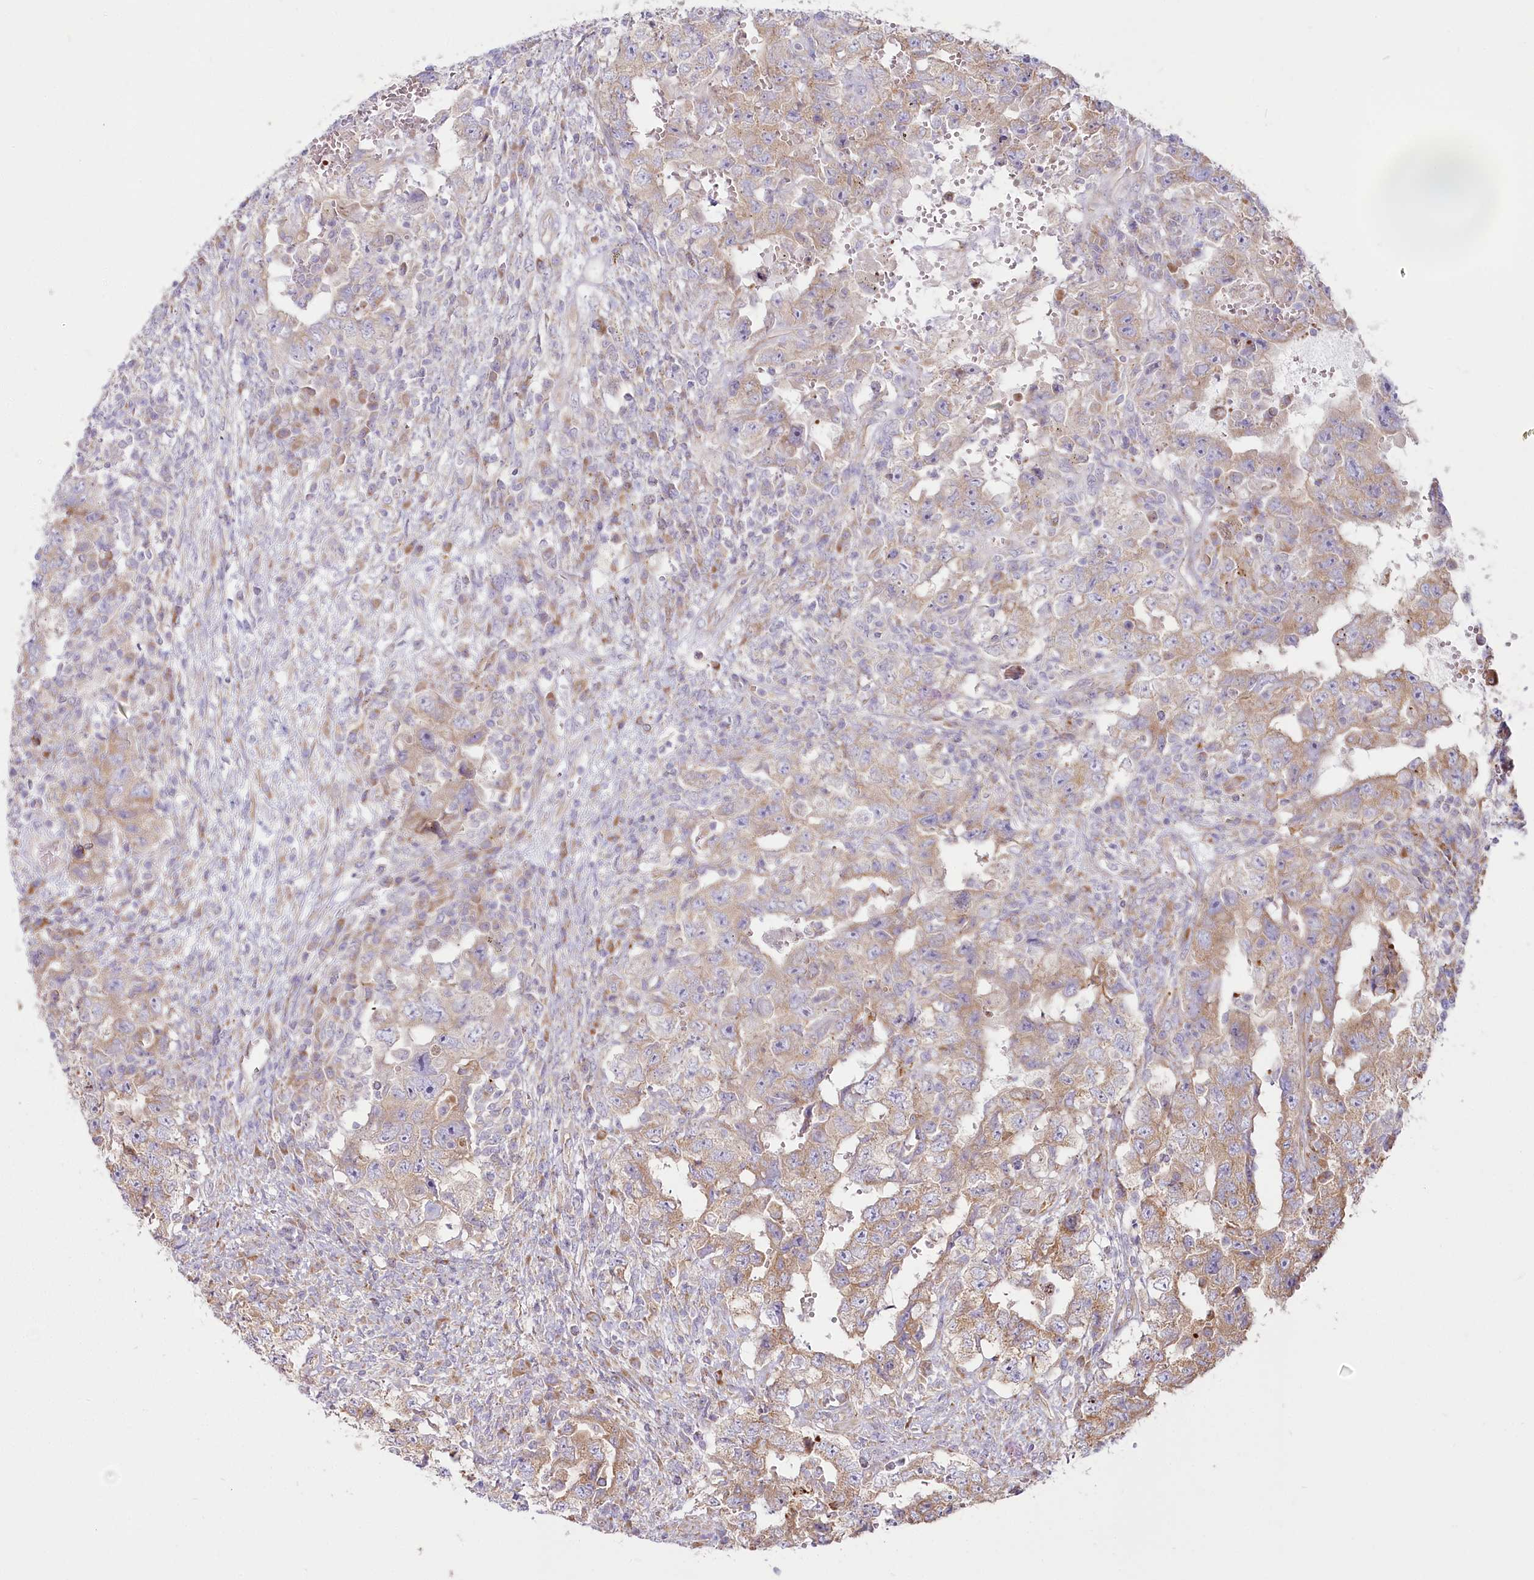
{"staining": {"intensity": "moderate", "quantity": ">75%", "location": "cytoplasmic/membranous"}, "tissue": "testis cancer", "cell_type": "Tumor cells", "image_type": "cancer", "snomed": [{"axis": "morphology", "description": "Carcinoma, Embryonal, NOS"}, {"axis": "topography", "description": "Testis"}], "caption": "The micrograph reveals a brown stain indicating the presence of a protein in the cytoplasmic/membranous of tumor cells in testis embryonal carcinoma.", "gene": "HARS2", "patient": {"sex": "male", "age": 26}}